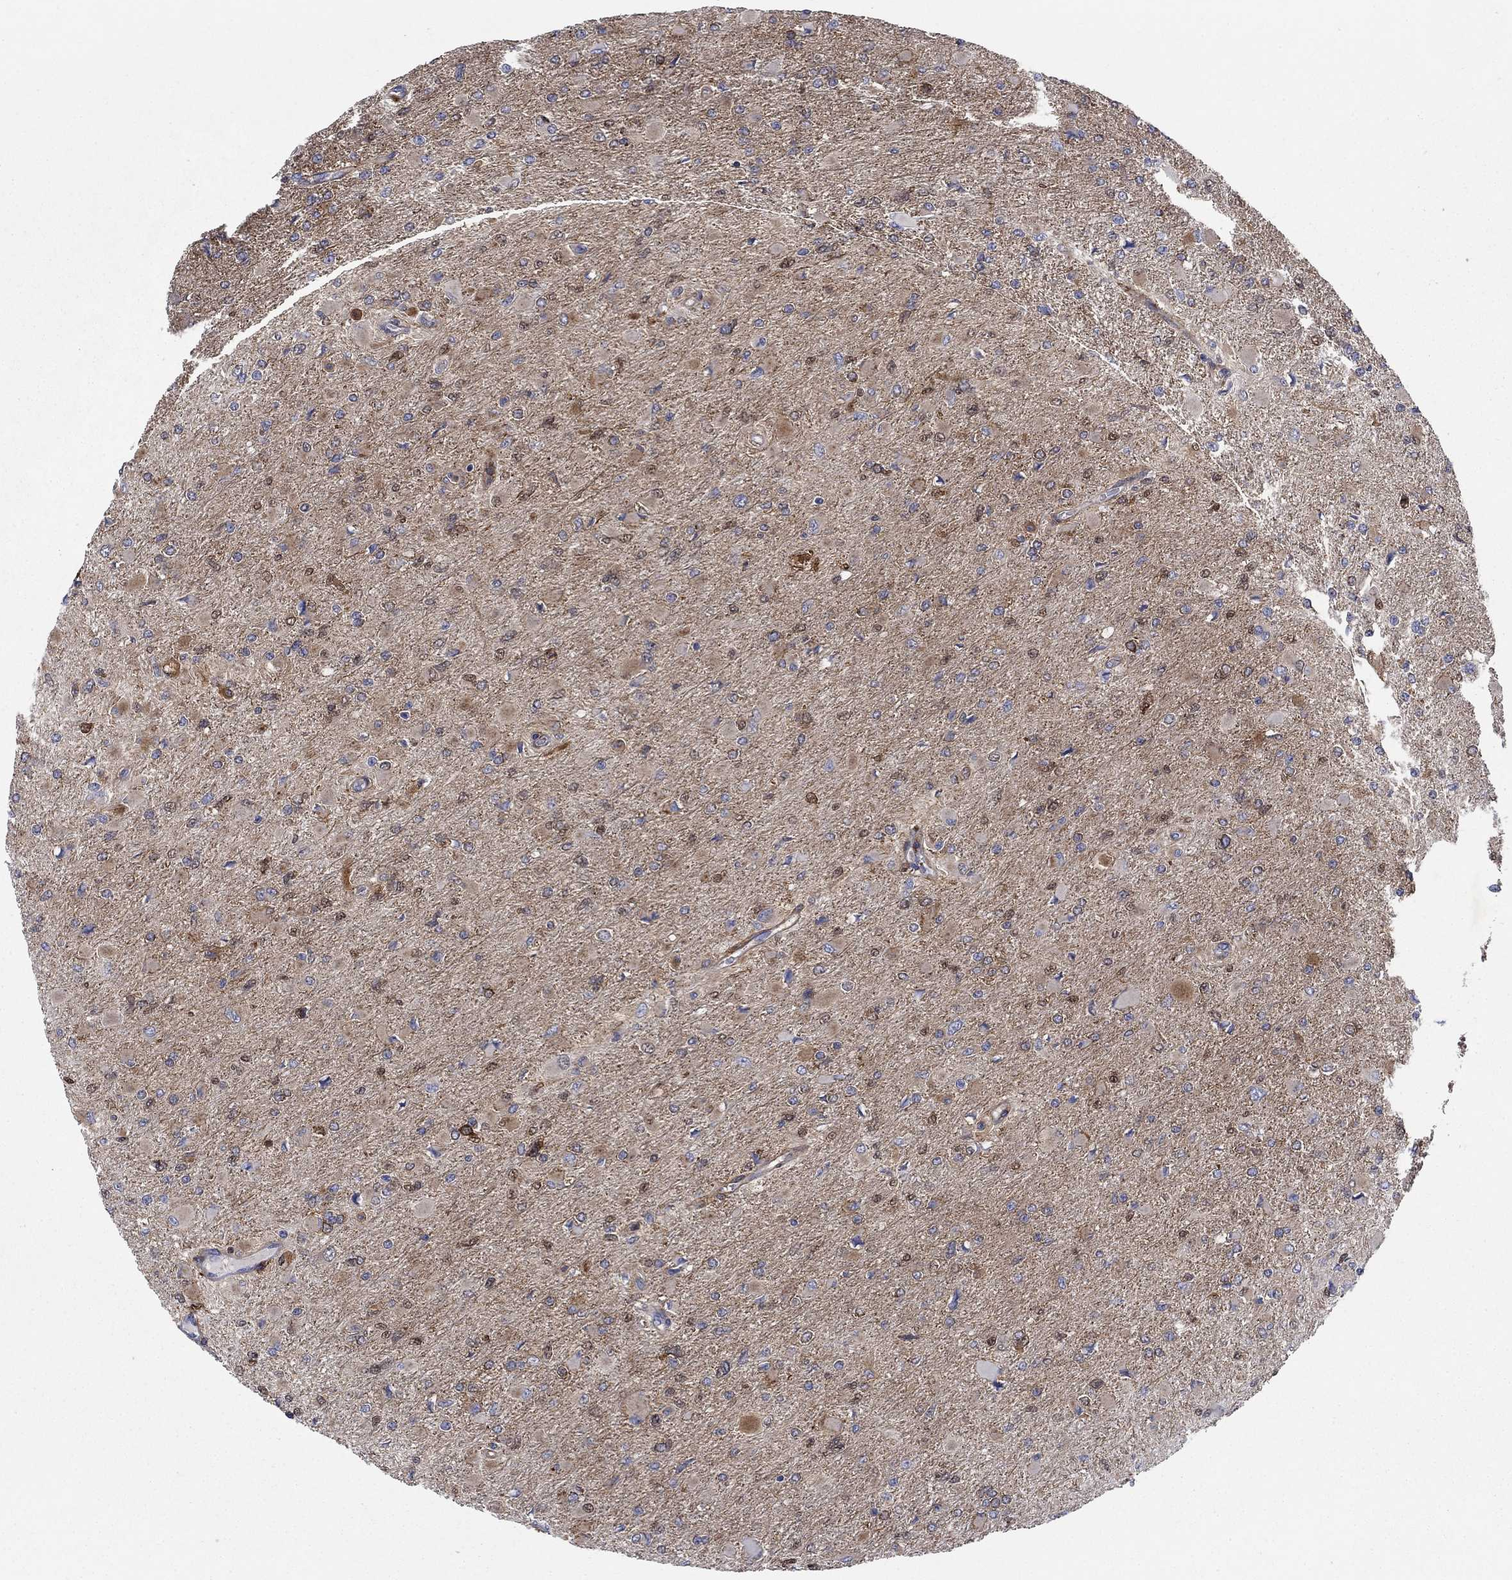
{"staining": {"intensity": "moderate", "quantity": "<25%", "location": "cytoplasmic/membranous"}, "tissue": "glioma", "cell_type": "Tumor cells", "image_type": "cancer", "snomed": [{"axis": "morphology", "description": "Glioma, malignant, High grade"}, {"axis": "topography", "description": "Cerebral cortex"}], "caption": "DAB immunohistochemical staining of human glioma reveals moderate cytoplasmic/membranous protein expression in approximately <25% of tumor cells.", "gene": "PTPRZ1", "patient": {"sex": "female", "age": 36}}